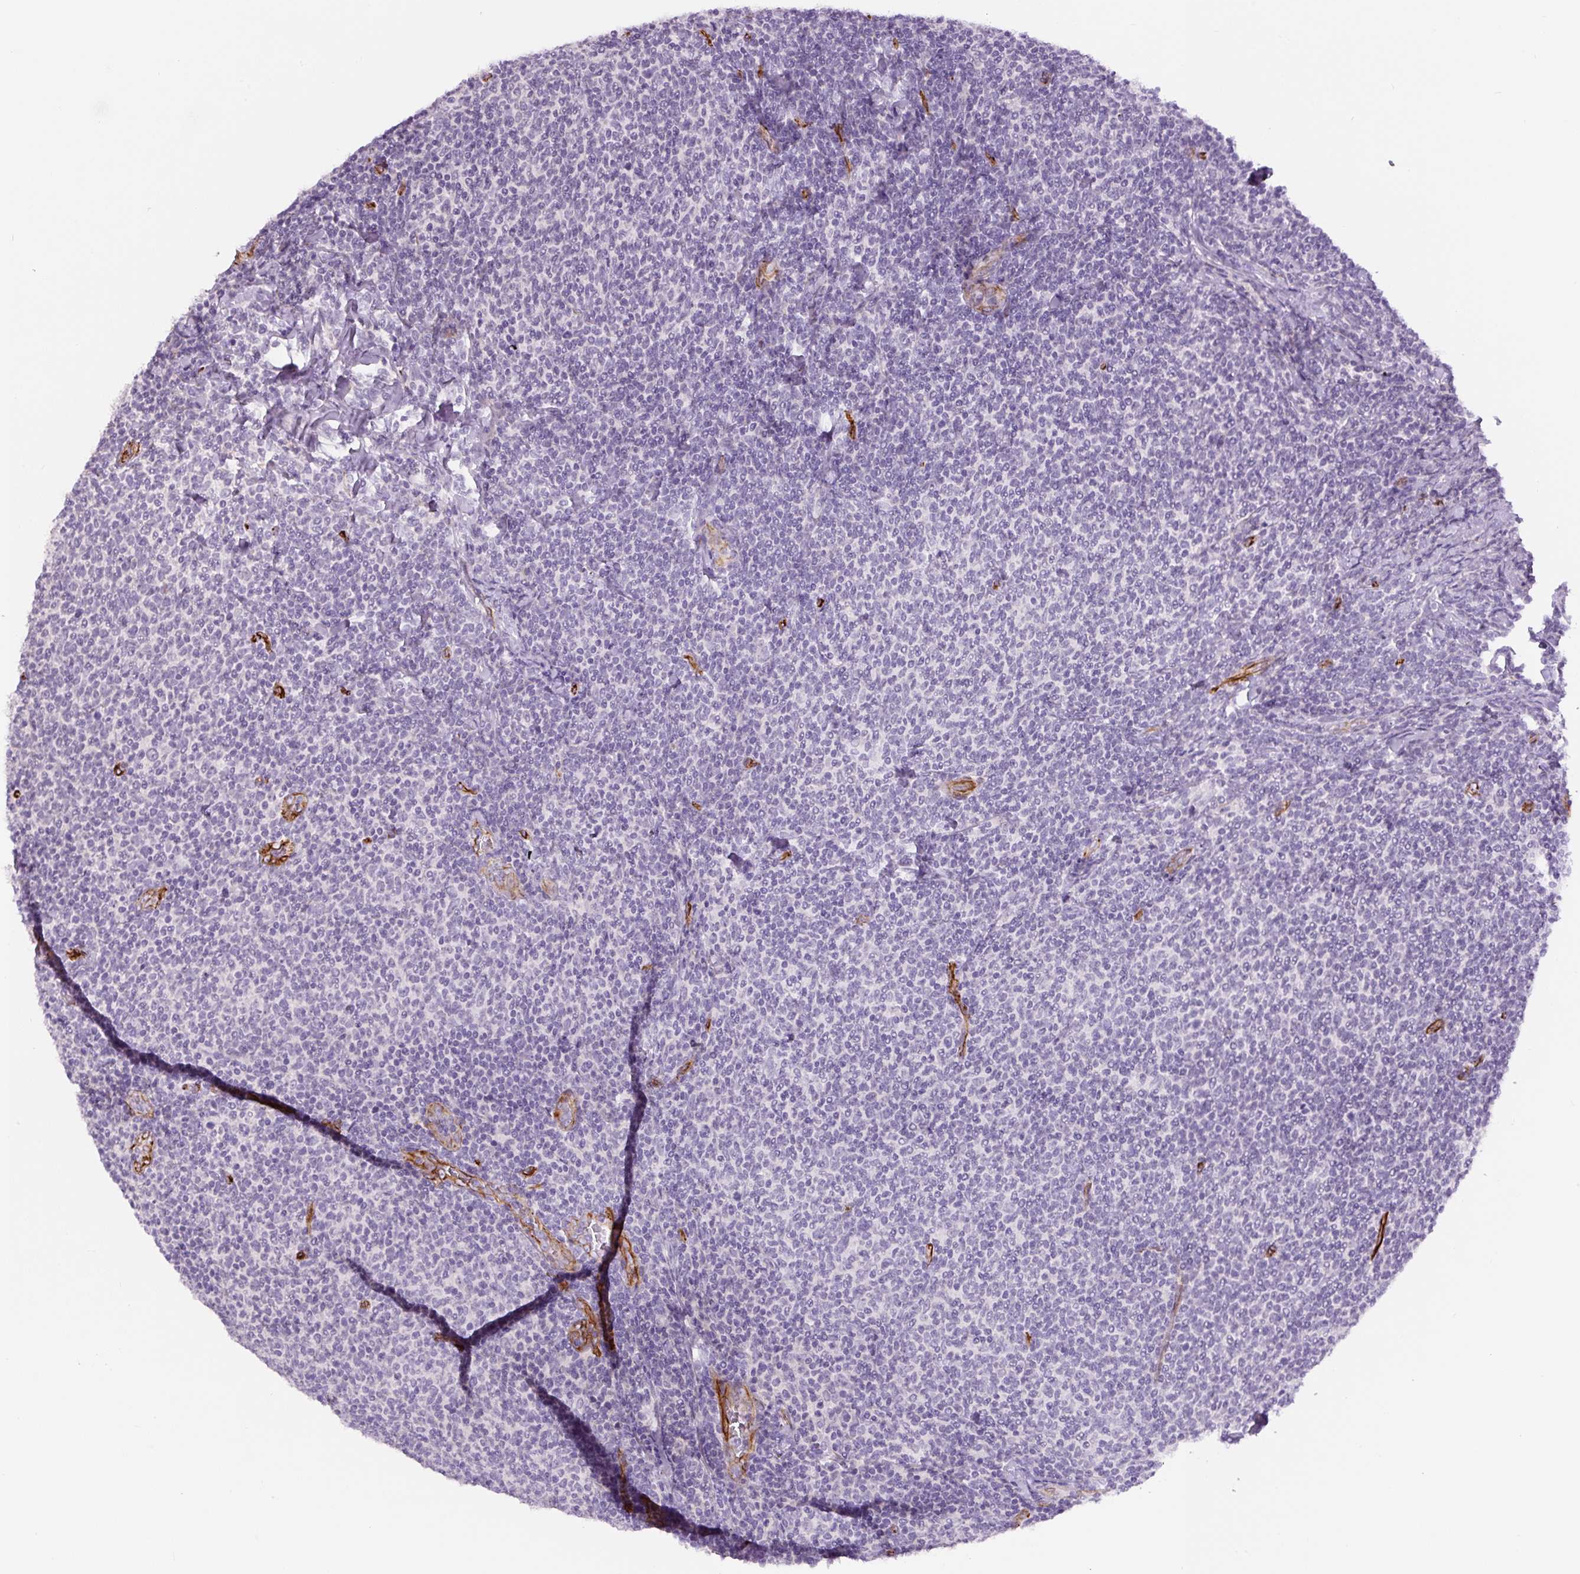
{"staining": {"intensity": "negative", "quantity": "none", "location": "none"}, "tissue": "lymphoma", "cell_type": "Tumor cells", "image_type": "cancer", "snomed": [{"axis": "morphology", "description": "Malignant lymphoma, non-Hodgkin's type, Low grade"}, {"axis": "topography", "description": "Lymph node"}], "caption": "This is an immunohistochemistry (IHC) micrograph of low-grade malignant lymphoma, non-Hodgkin's type. There is no expression in tumor cells.", "gene": "NES", "patient": {"sex": "male", "age": 52}}